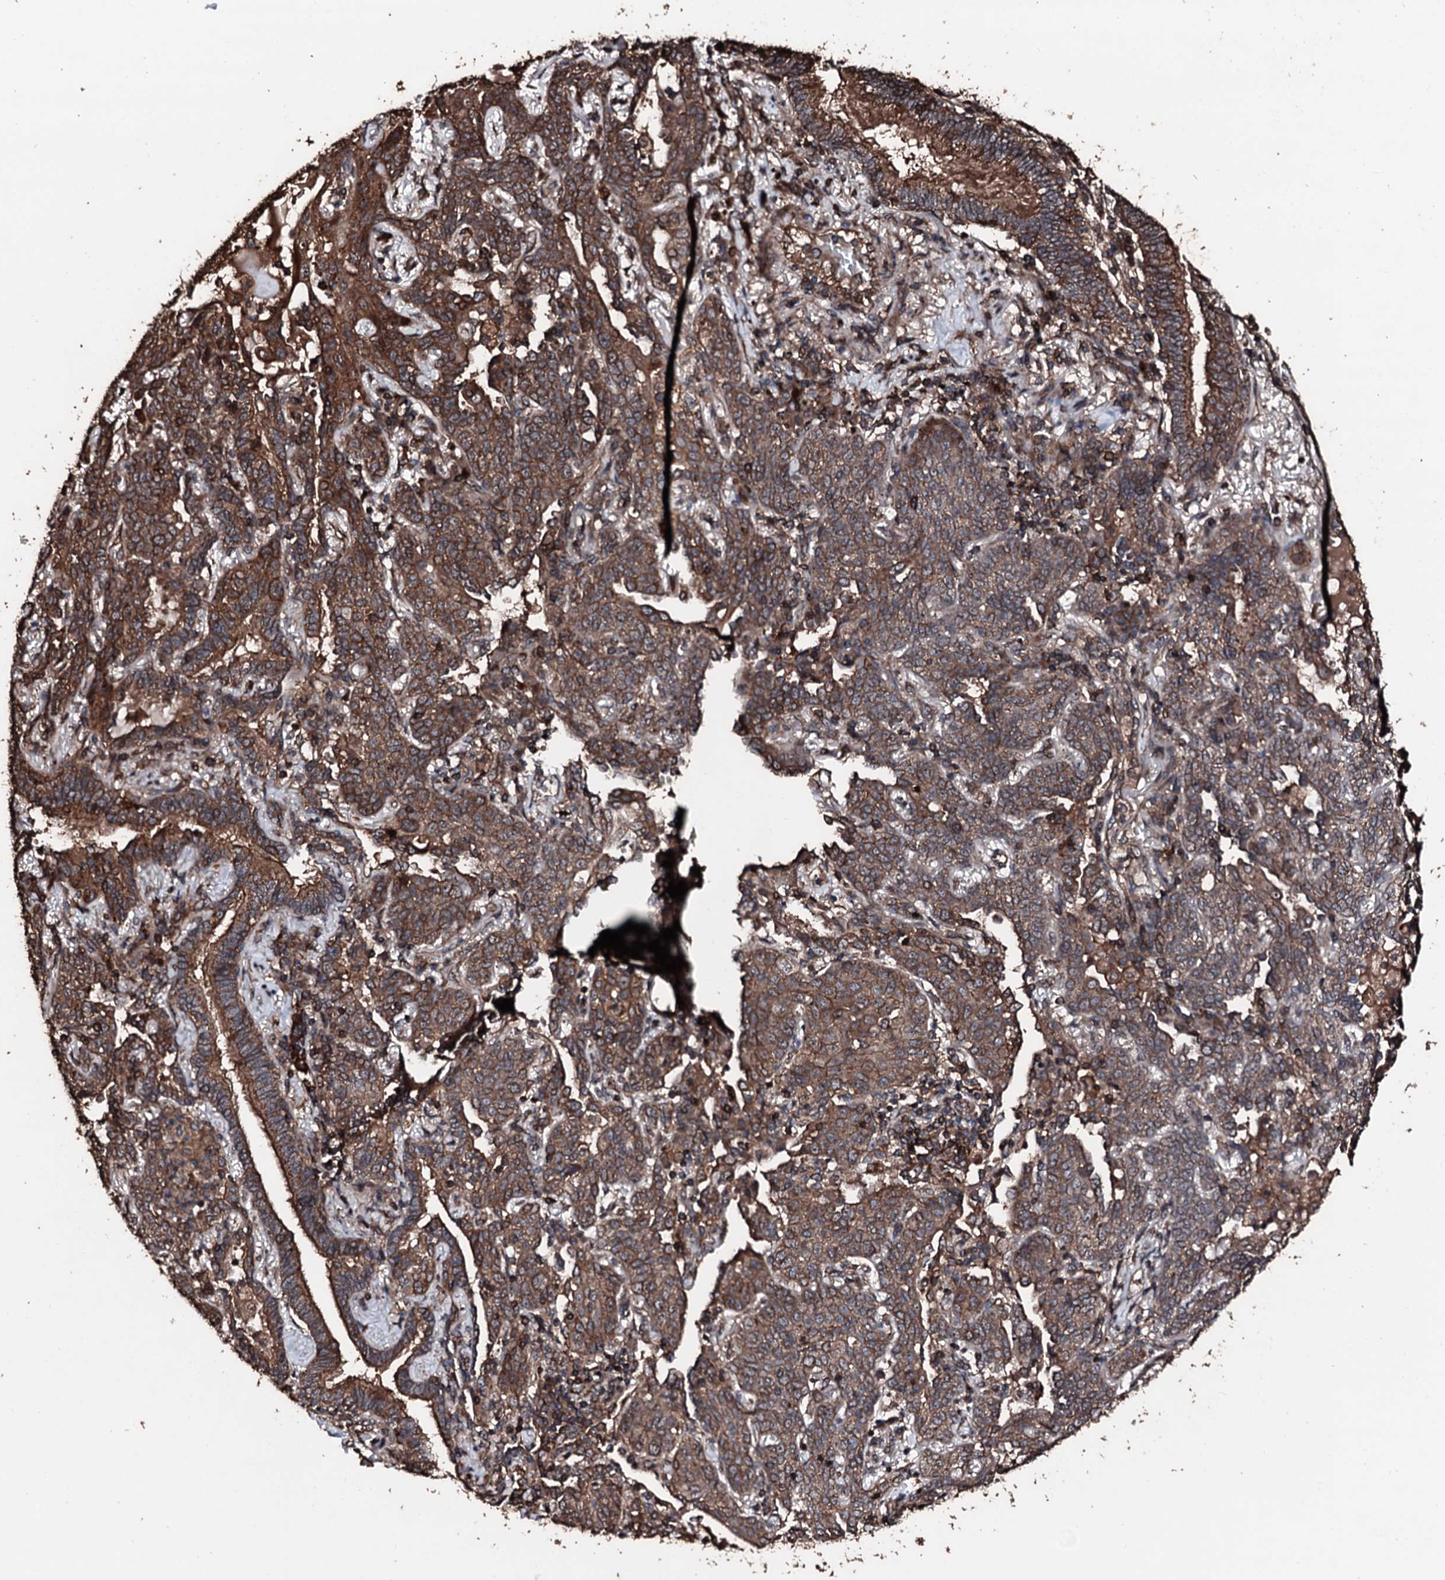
{"staining": {"intensity": "moderate", "quantity": ">75%", "location": "cytoplasmic/membranous"}, "tissue": "lung cancer", "cell_type": "Tumor cells", "image_type": "cancer", "snomed": [{"axis": "morphology", "description": "Squamous cell carcinoma, NOS"}, {"axis": "topography", "description": "Lung"}], "caption": "Lung squamous cell carcinoma tissue exhibits moderate cytoplasmic/membranous expression in about >75% of tumor cells", "gene": "KIF18A", "patient": {"sex": "female", "age": 70}}